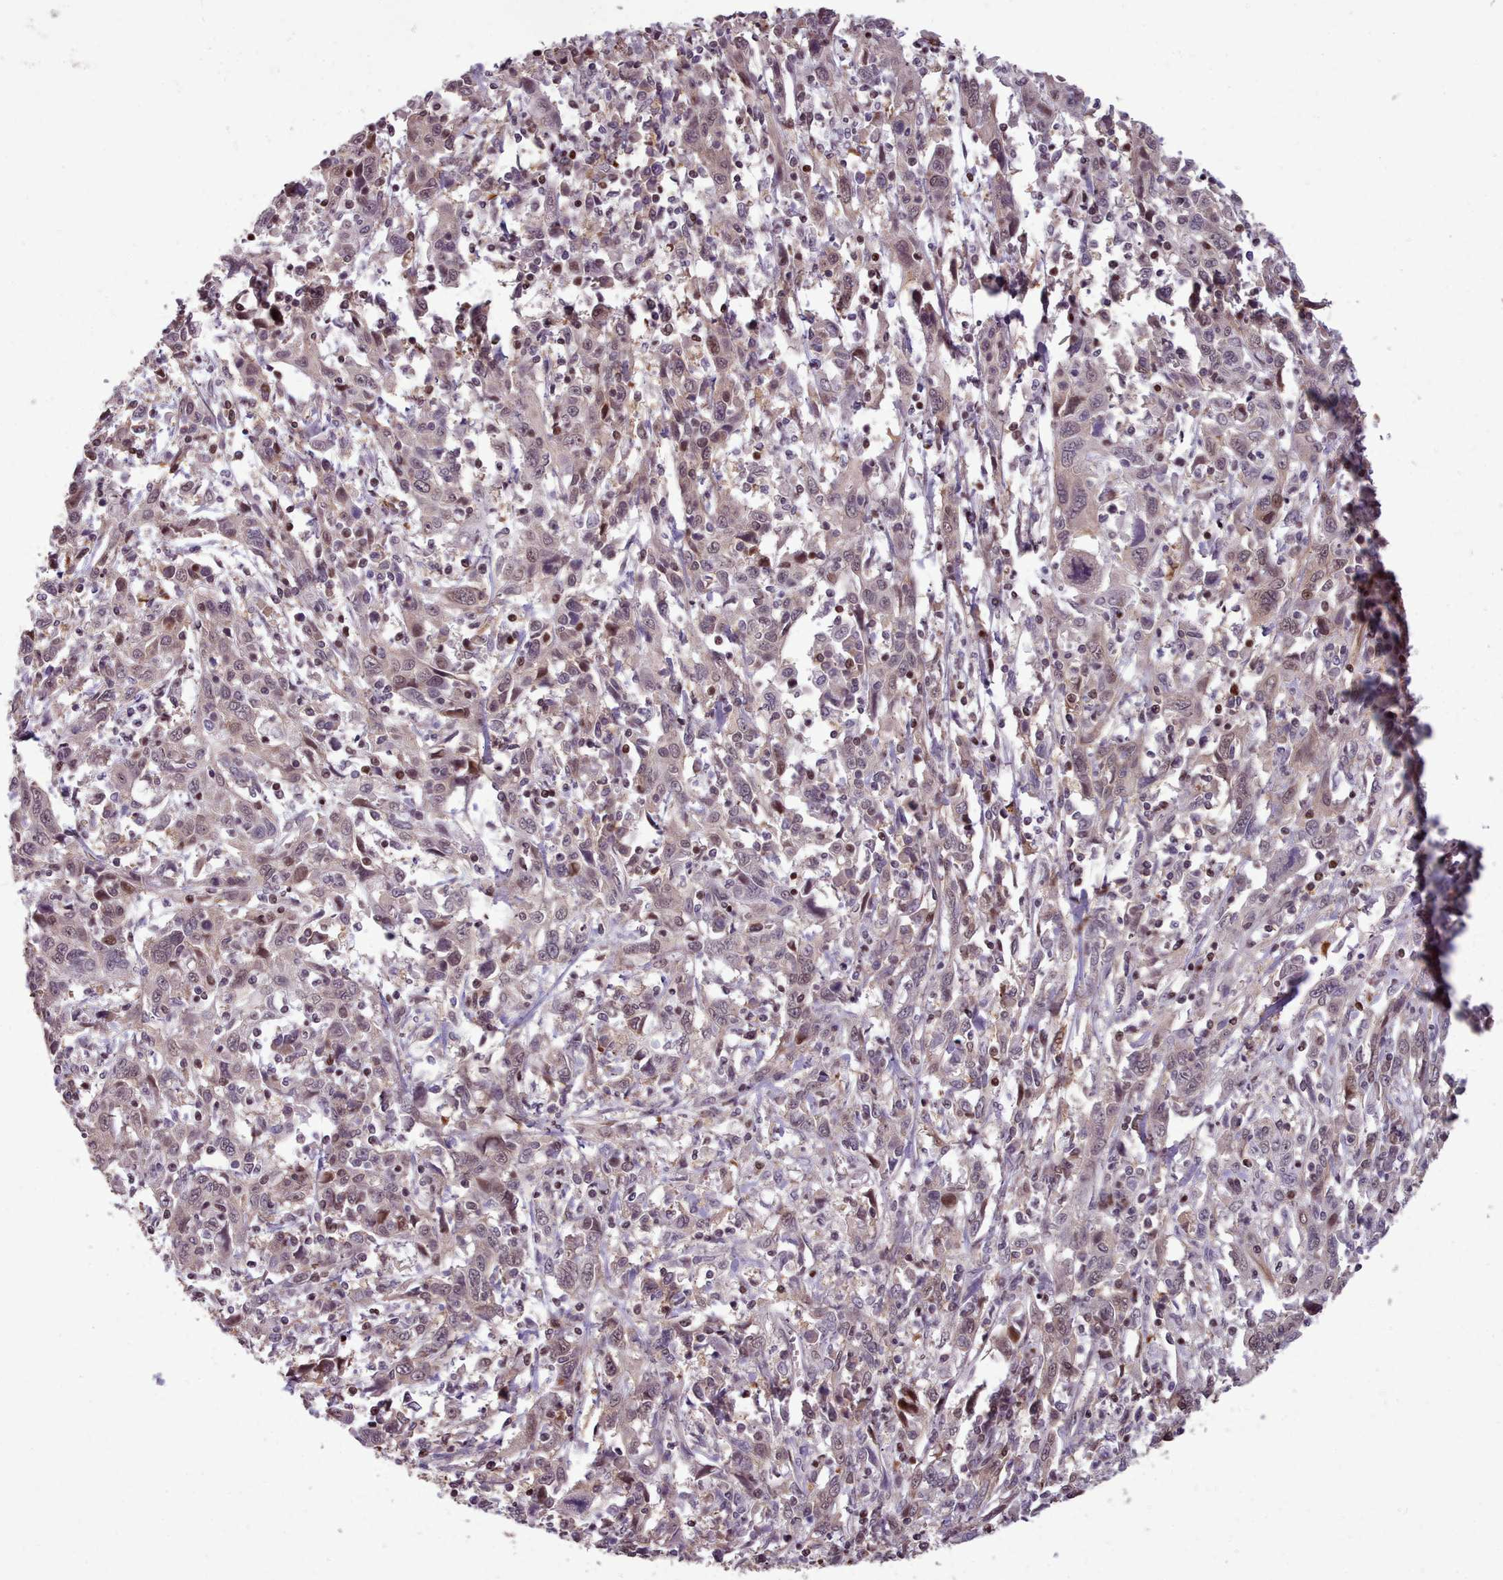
{"staining": {"intensity": "weak", "quantity": "25%-75%", "location": "nuclear"}, "tissue": "cervical cancer", "cell_type": "Tumor cells", "image_type": "cancer", "snomed": [{"axis": "morphology", "description": "Squamous cell carcinoma, NOS"}, {"axis": "topography", "description": "Cervix"}], "caption": "A brown stain labels weak nuclear staining of a protein in cervical squamous cell carcinoma tumor cells.", "gene": "ENSA", "patient": {"sex": "female", "age": 46}}